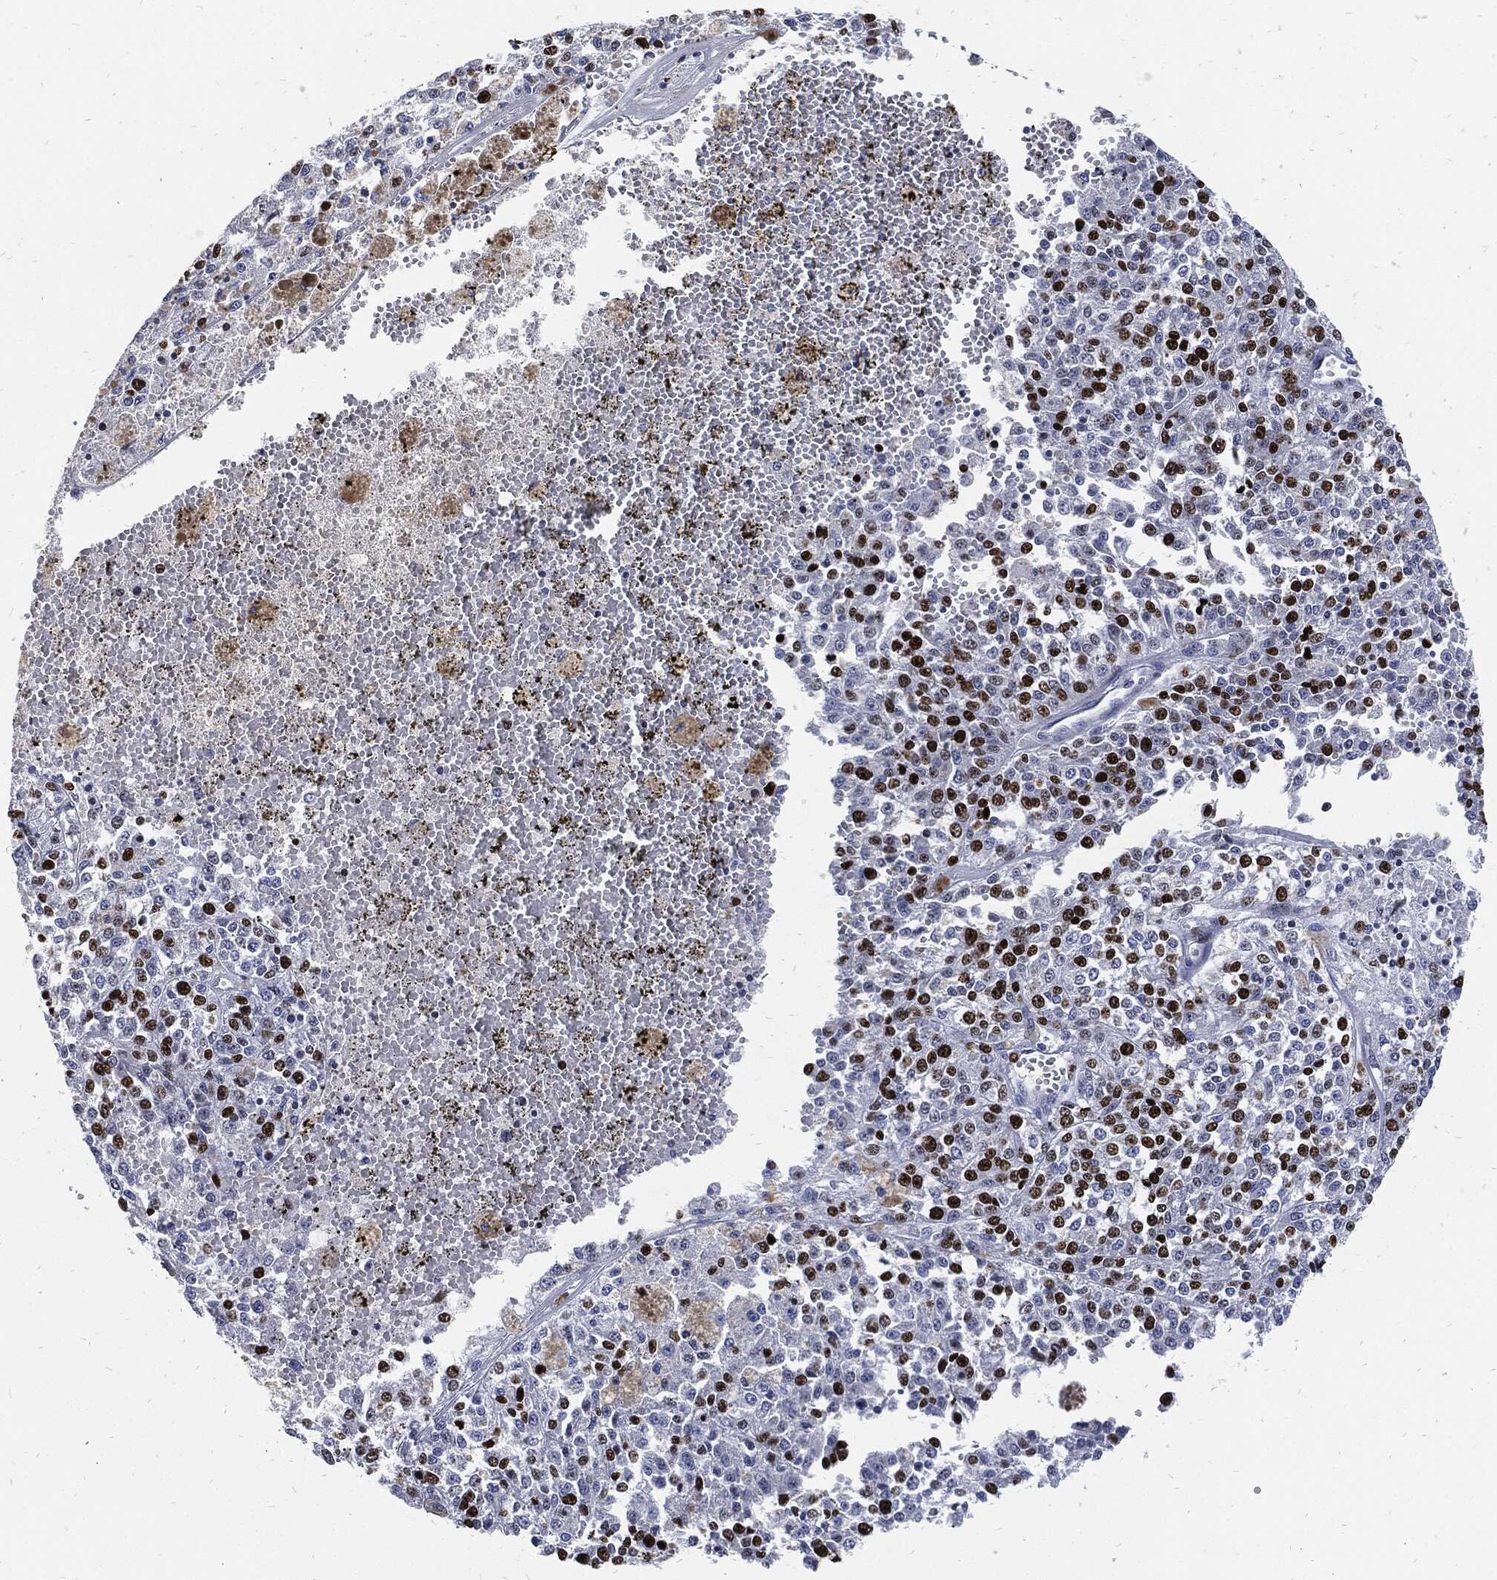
{"staining": {"intensity": "strong", "quantity": "25%-75%", "location": "nuclear"}, "tissue": "melanoma", "cell_type": "Tumor cells", "image_type": "cancer", "snomed": [{"axis": "morphology", "description": "Malignant melanoma, Metastatic site"}, {"axis": "topography", "description": "Lymph node"}], "caption": "Melanoma stained for a protein (brown) exhibits strong nuclear positive staining in about 25%-75% of tumor cells.", "gene": "MKI67", "patient": {"sex": "female", "age": 64}}